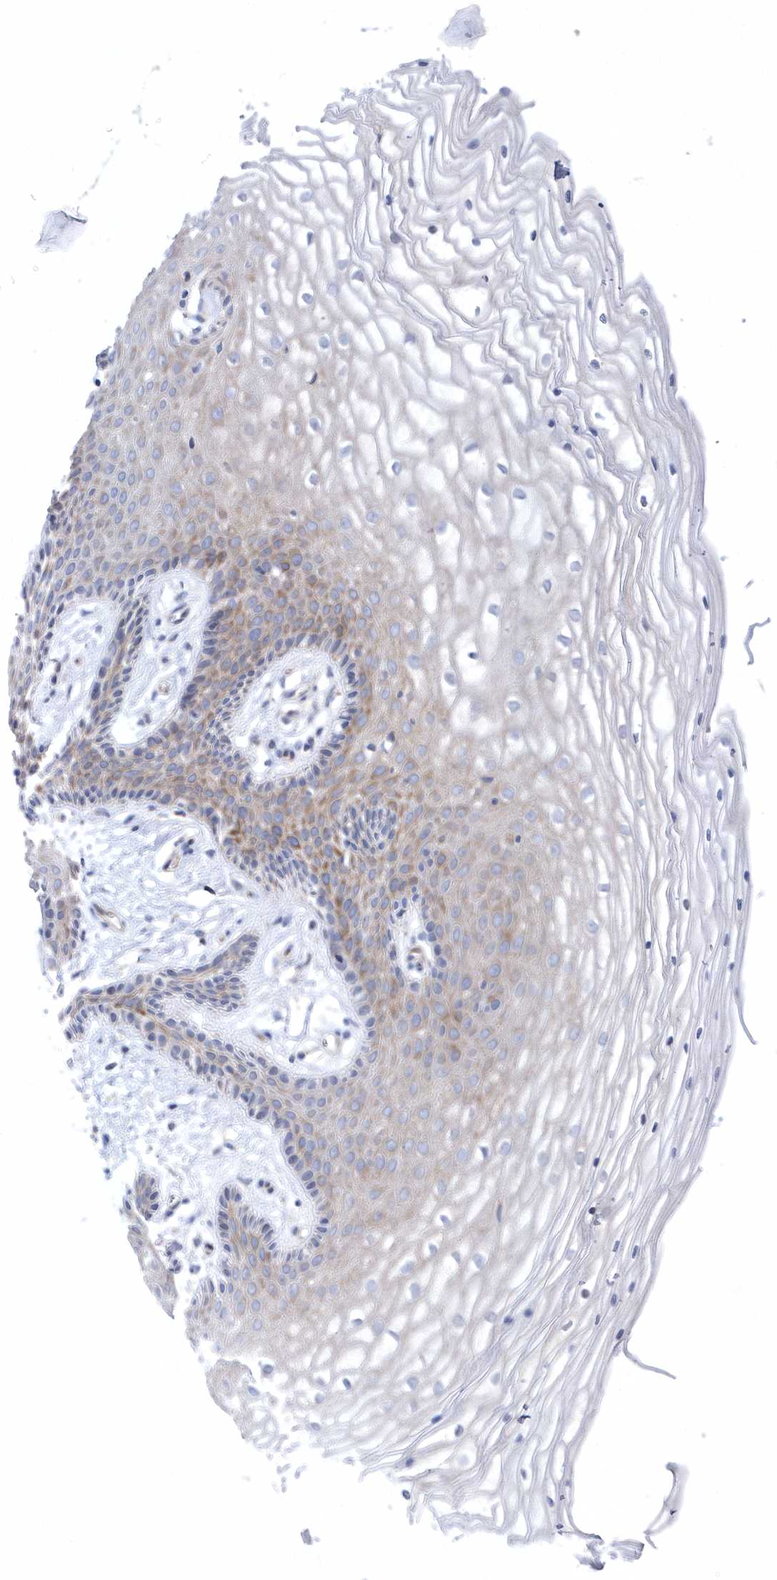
{"staining": {"intensity": "moderate", "quantity": "<25%", "location": "cytoplasmic/membranous"}, "tissue": "vagina", "cell_type": "Squamous epithelial cells", "image_type": "normal", "snomed": [{"axis": "morphology", "description": "Normal tissue, NOS"}, {"axis": "topography", "description": "Vagina"}, {"axis": "topography", "description": "Cervix"}], "caption": "Human vagina stained for a protein (brown) shows moderate cytoplasmic/membranous positive expression in about <25% of squamous epithelial cells.", "gene": "JKAMP", "patient": {"sex": "female", "age": 40}}